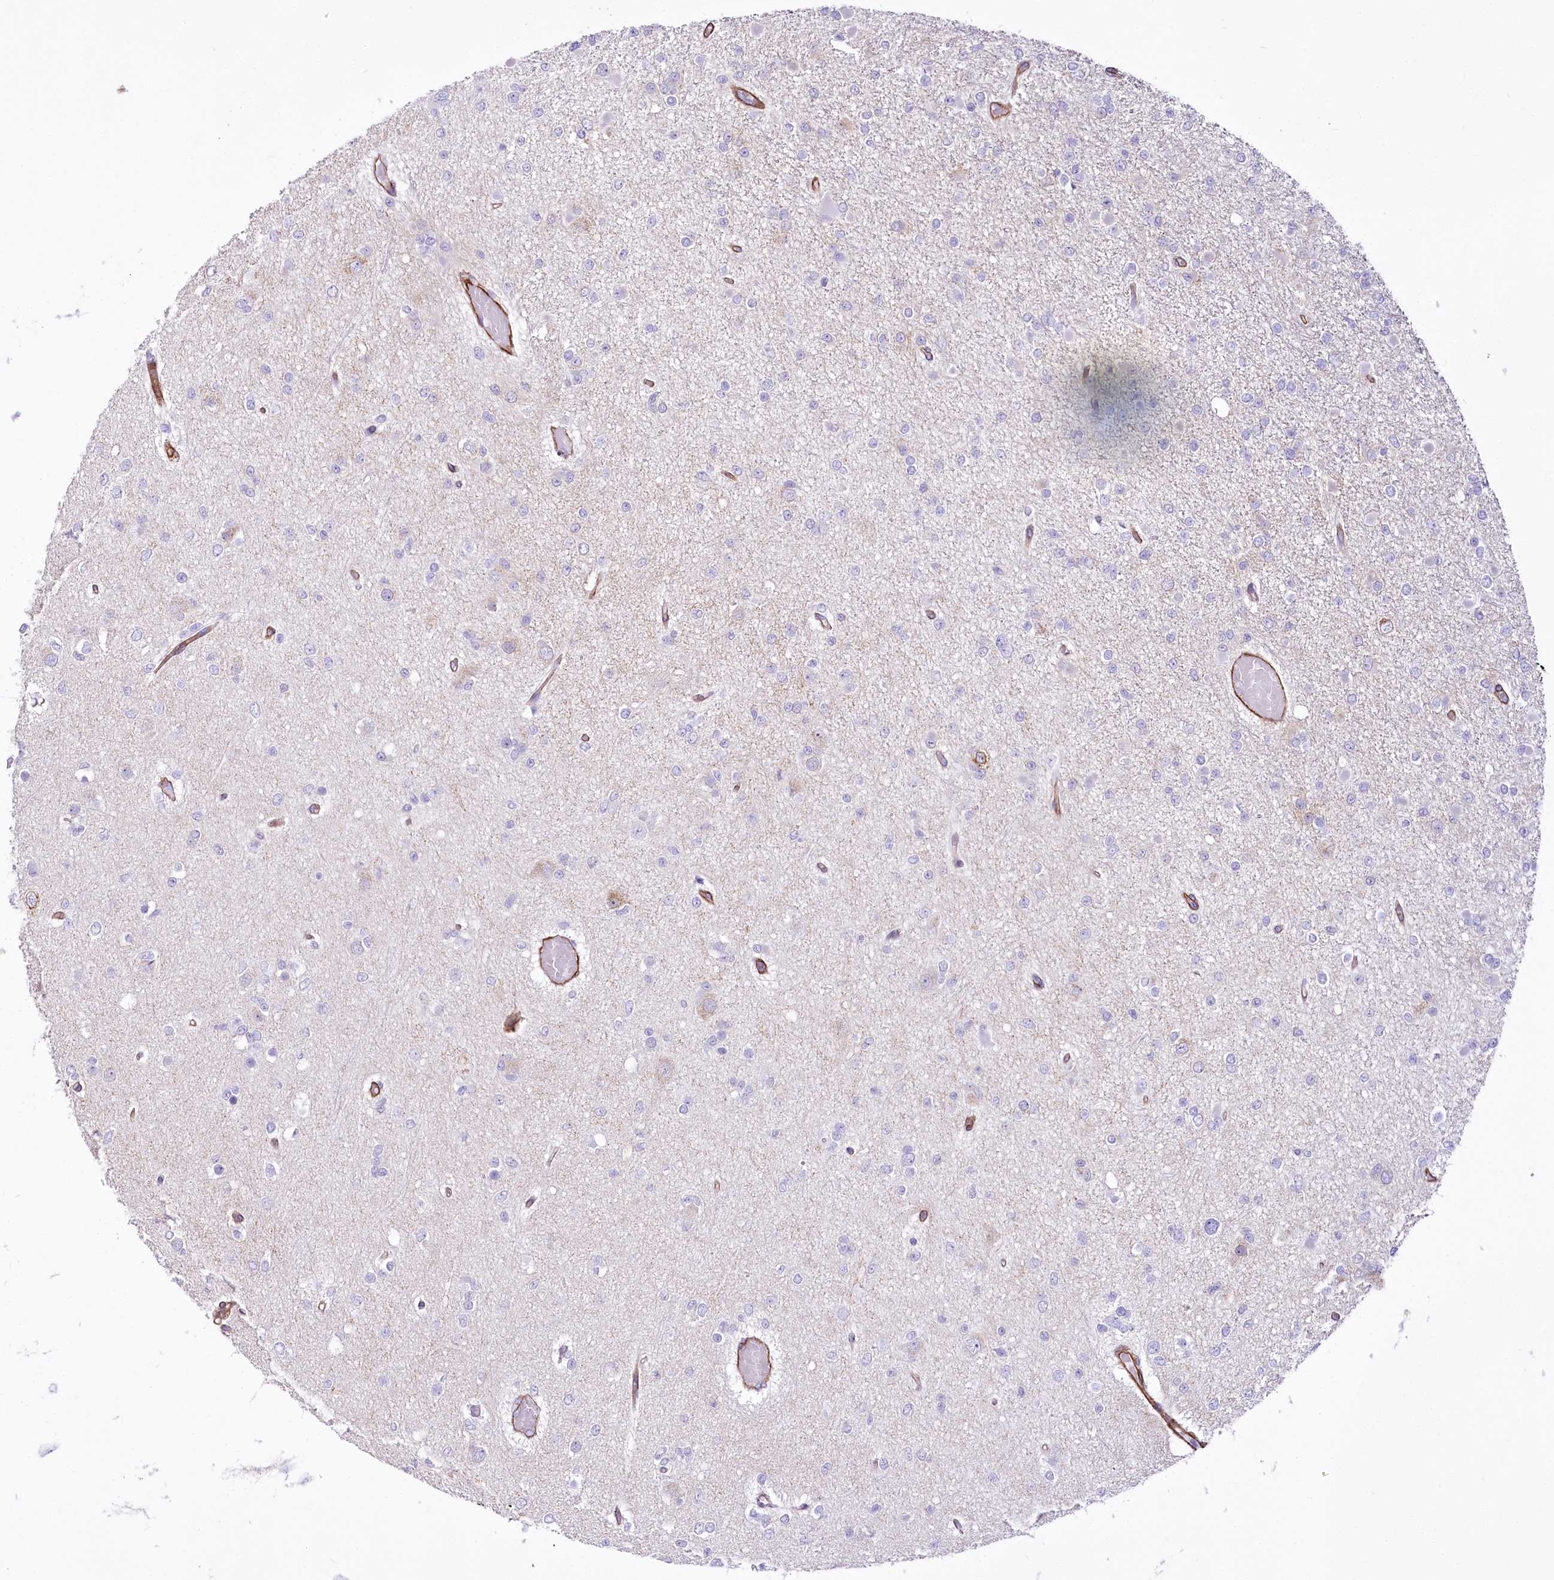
{"staining": {"intensity": "negative", "quantity": "none", "location": "none"}, "tissue": "glioma", "cell_type": "Tumor cells", "image_type": "cancer", "snomed": [{"axis": "morphology", "description": "Glioma, malignant, Low grade"}, {"axis": "topography", "description": "Brain"}], "caption": "Low-grade glioma (malignant) stained for a protein using IHC displays no staining tumor cells.", "gene": "SYNPO2", "patient": {"sex": "female", "age": 22}}